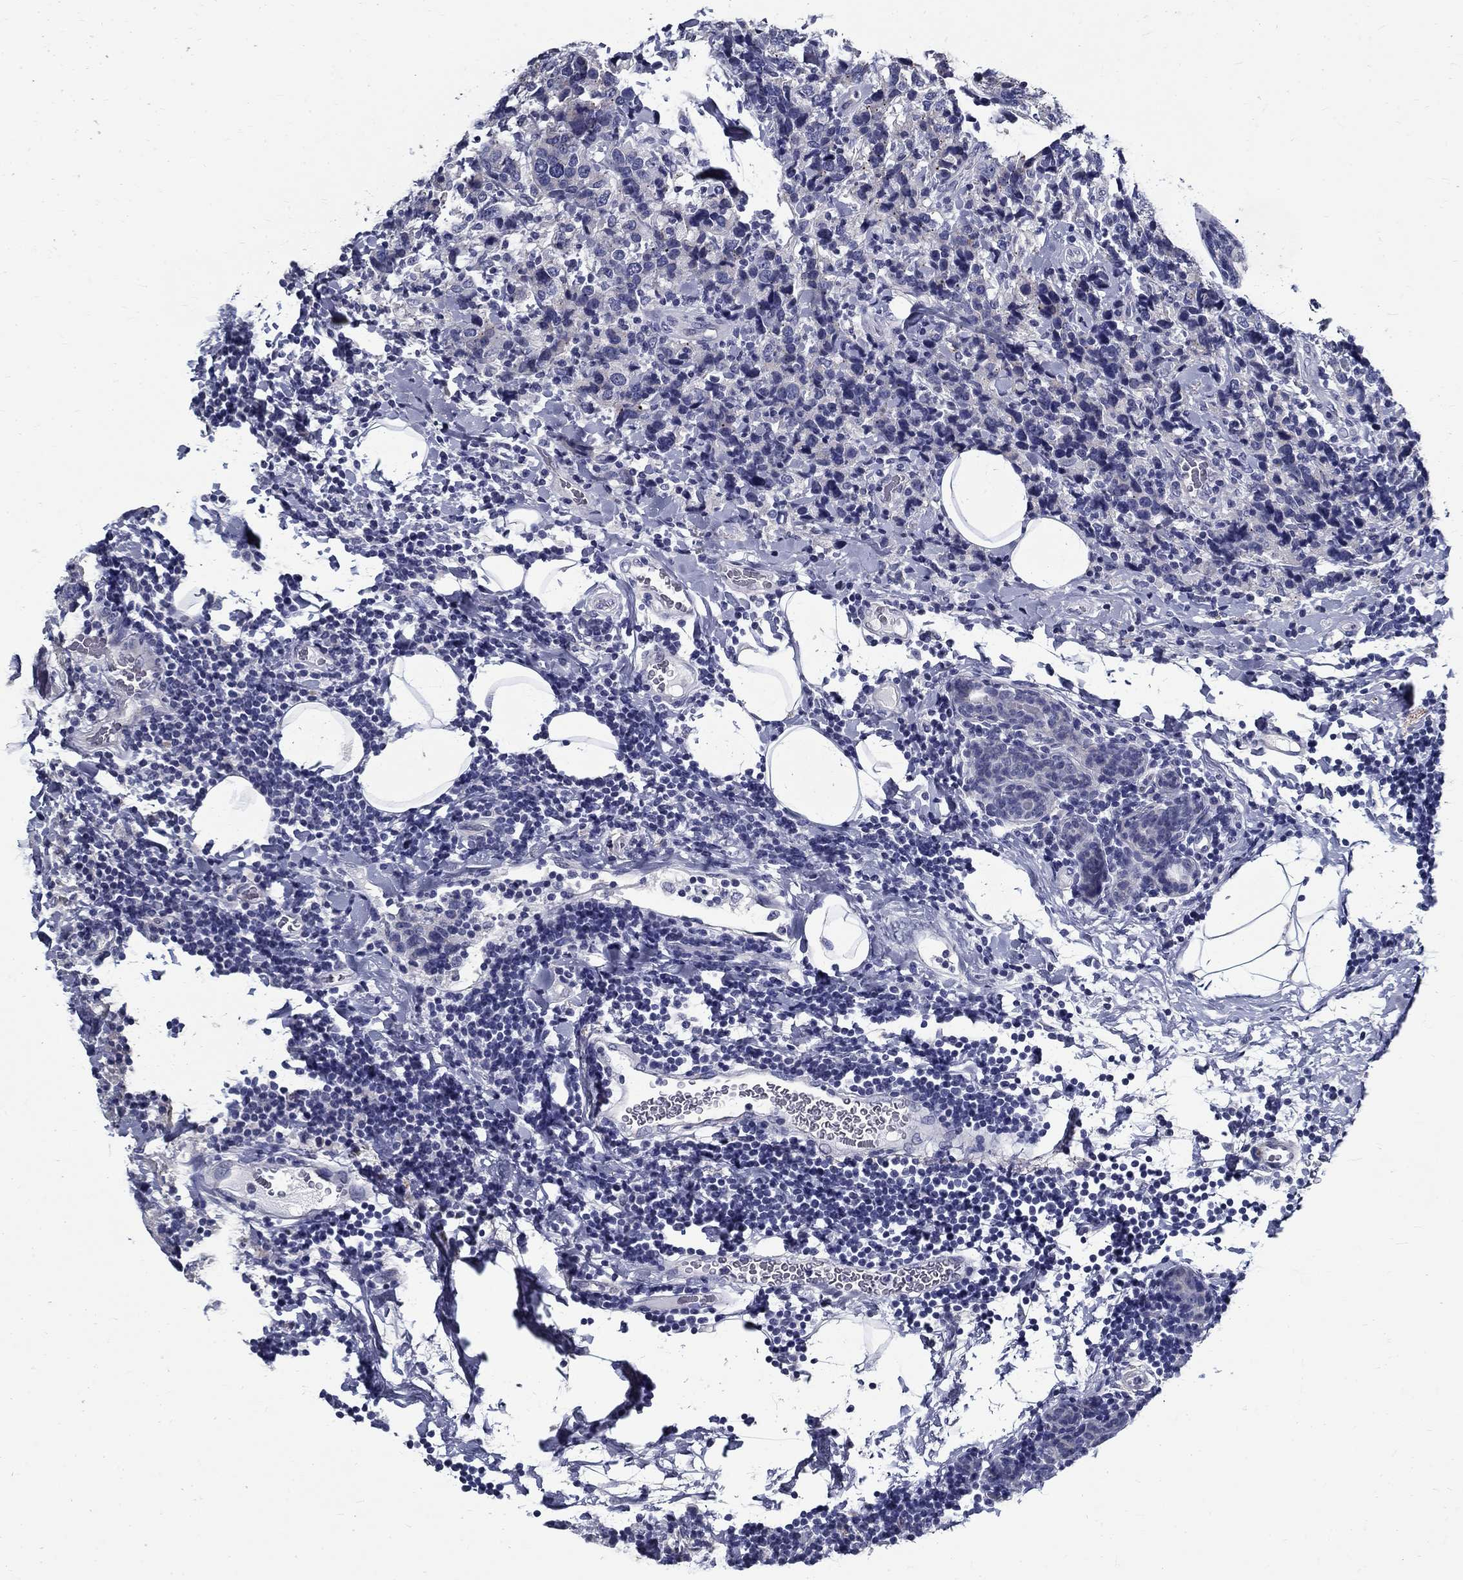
{"staining": {"intensity": "negative", "quantity": "none", "location": "none"}, "tissue": "breast cancer", "cell_type": "Tumor cells", "image_type": "cancer", "snomed": [{"axis": "morphology", "description": "Lobular carcinoma"}, {"axis": "topography", "description": "Breast"}], "caption": "DAB immunohistochemical staining of breast lobular carcinoma demonstrates no significant staining in tumor cells.", "gene": "TGM4", "patient": {"sex": "female", "age": 59}}